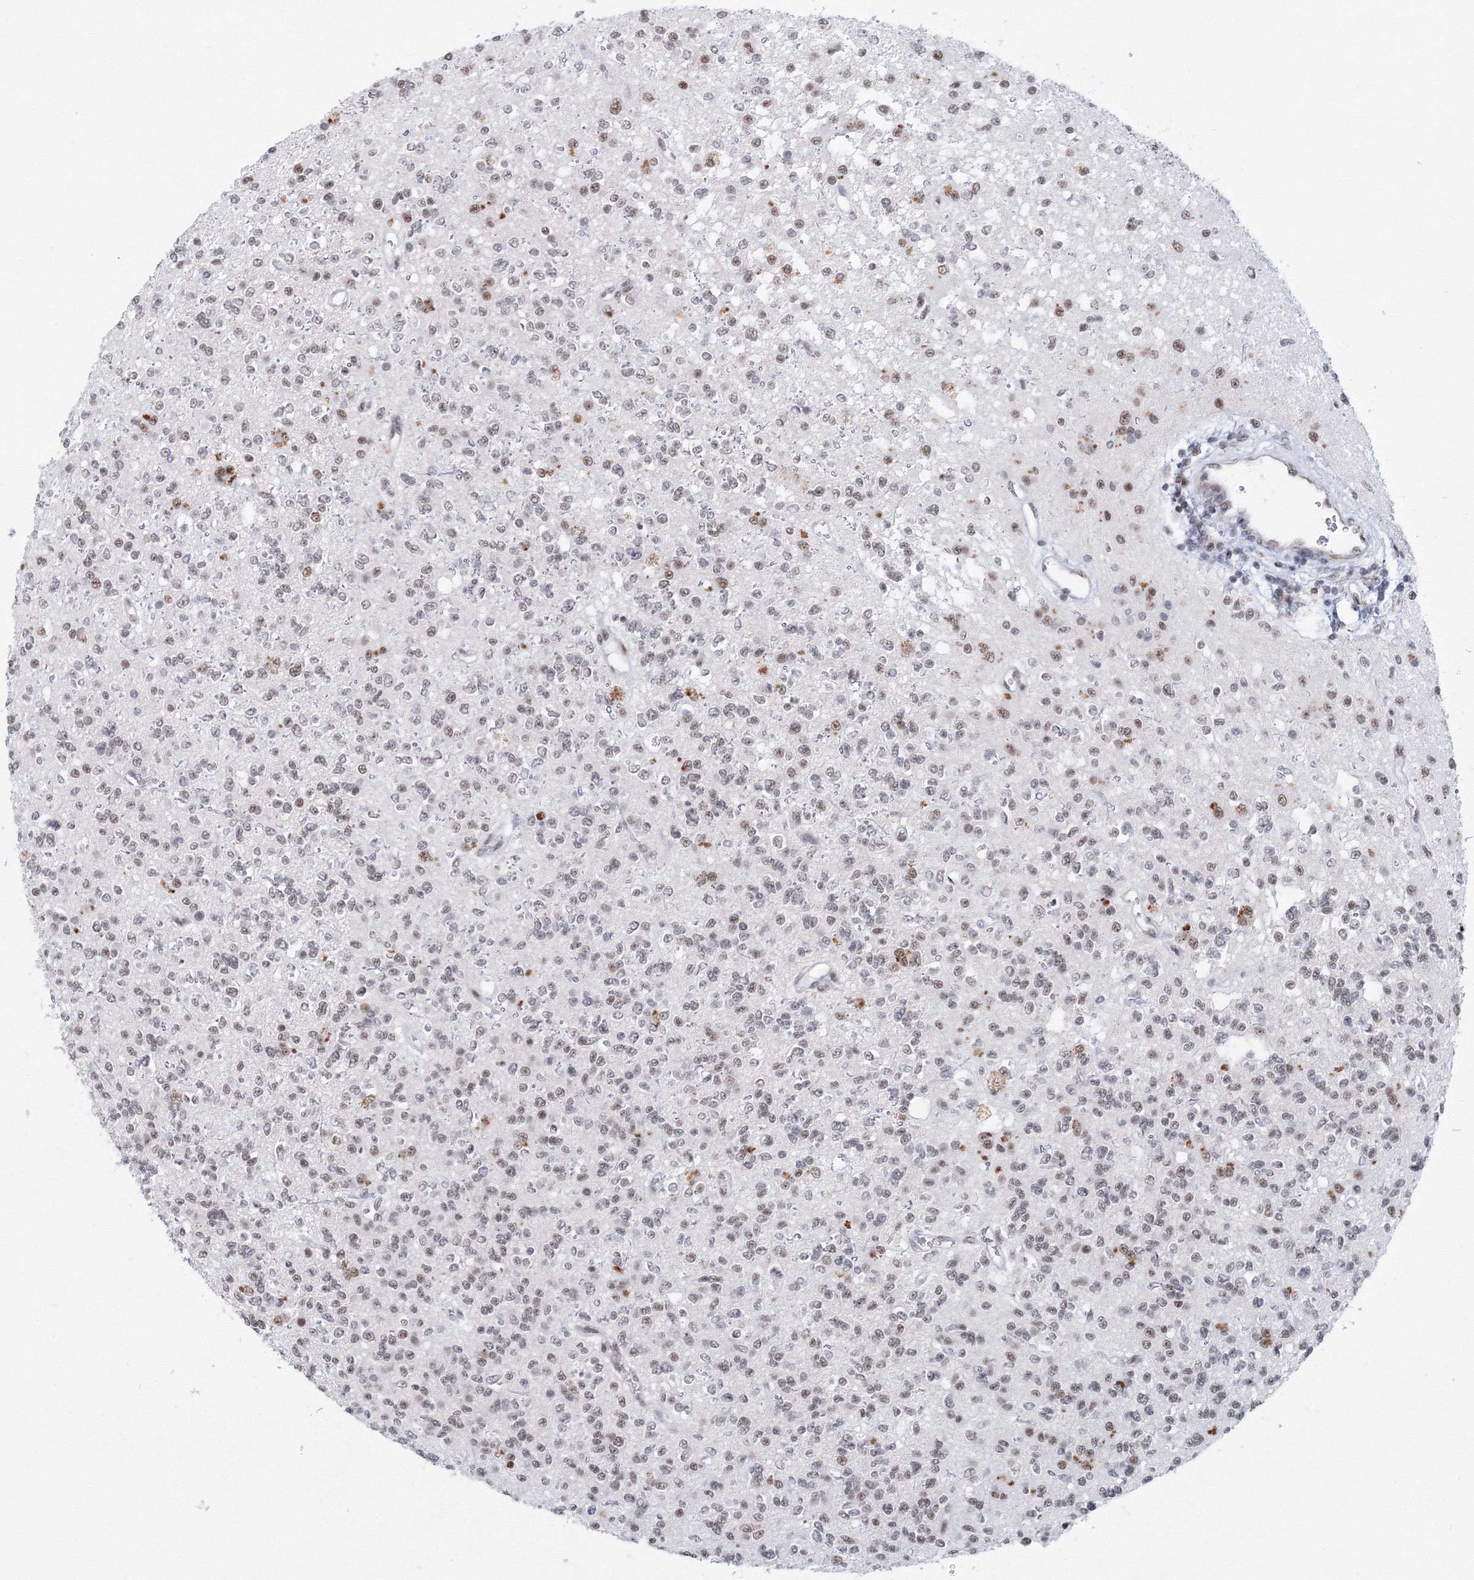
{"staining": {"intensity": "weak", "quantity": ">75%", "location": "nuclear"}, "tissue": "glioma", "cell_type": "Tumor cells", "image_type": "cancer", "snomed": [{"axis": "morphology", "description": "Glioma, malignant, High grade"}, {"axis": "topography", "description": "Brain"}], "caption": "Tumor cells demonstrate low levels of weak nuclear positivity in approximately >75% of cells in glioma. The staining was performed using DAB, with brown indicating positive protein expression. Nuclei are stained blue with hematoxylin.", "gene": "SF3B6", "patient": {"sex": "male", "age": 34}}